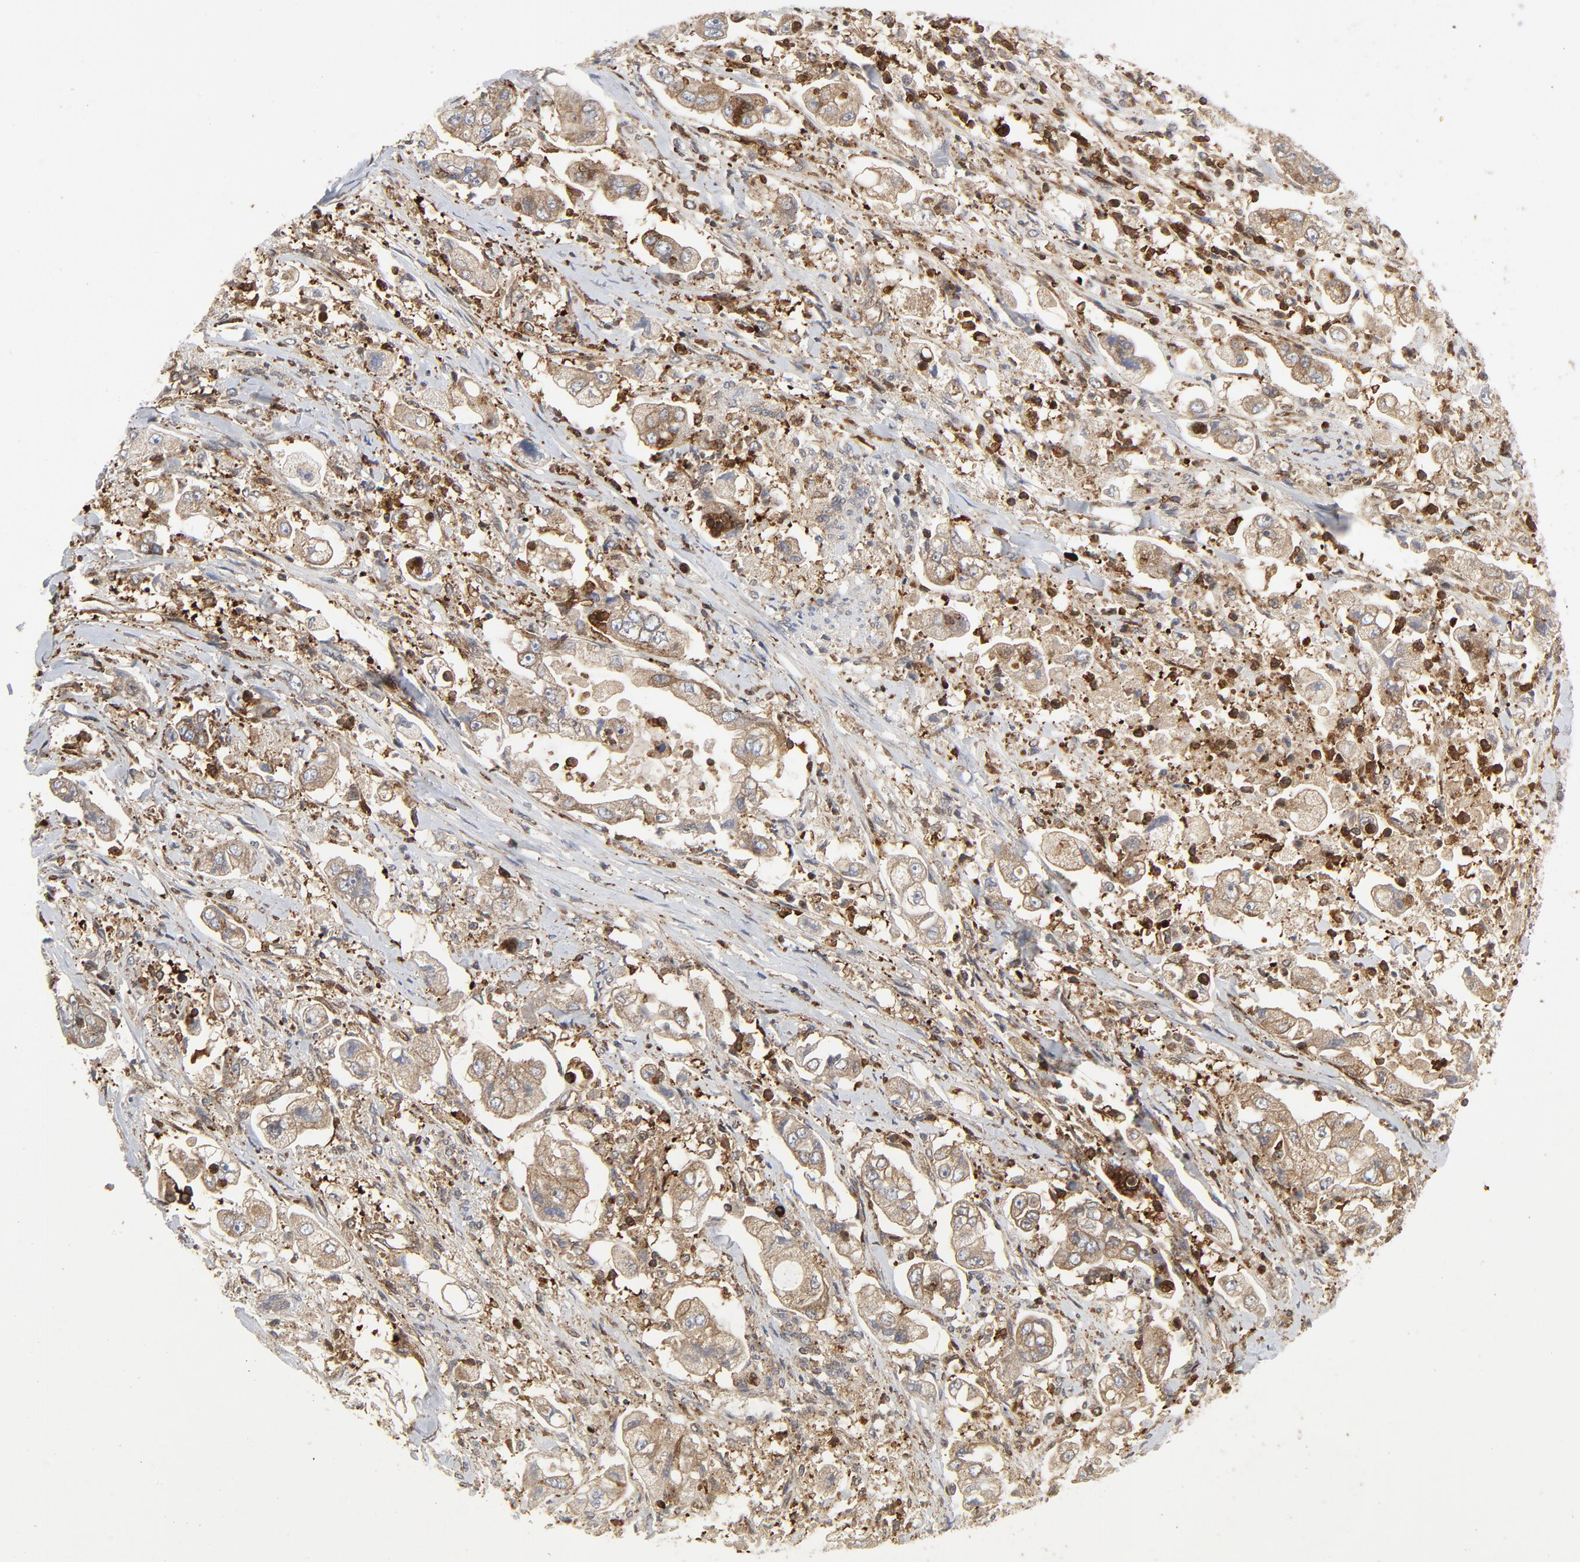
{"staining": {"intensity": "weak", "quantity": ">75%", "location": "cytoplasmic/membranous"}, "tissue": "stomach cancer", "cell_type": "Tumor cells", "image_type": "cancer", "snomed": [{"axis": "morphology", "description": "Adenocarcinoma, NOS"}, {"axis": "topography", "description": "Stomach"}], "caption": "Human stomach adenocarcinoma stained with a brown dye shows weak cytoplasmic/membranous positive expression in approximately >75% of tumor cells.", "gene": "YES1", "patient": {"sex": "male", "age": 62}}